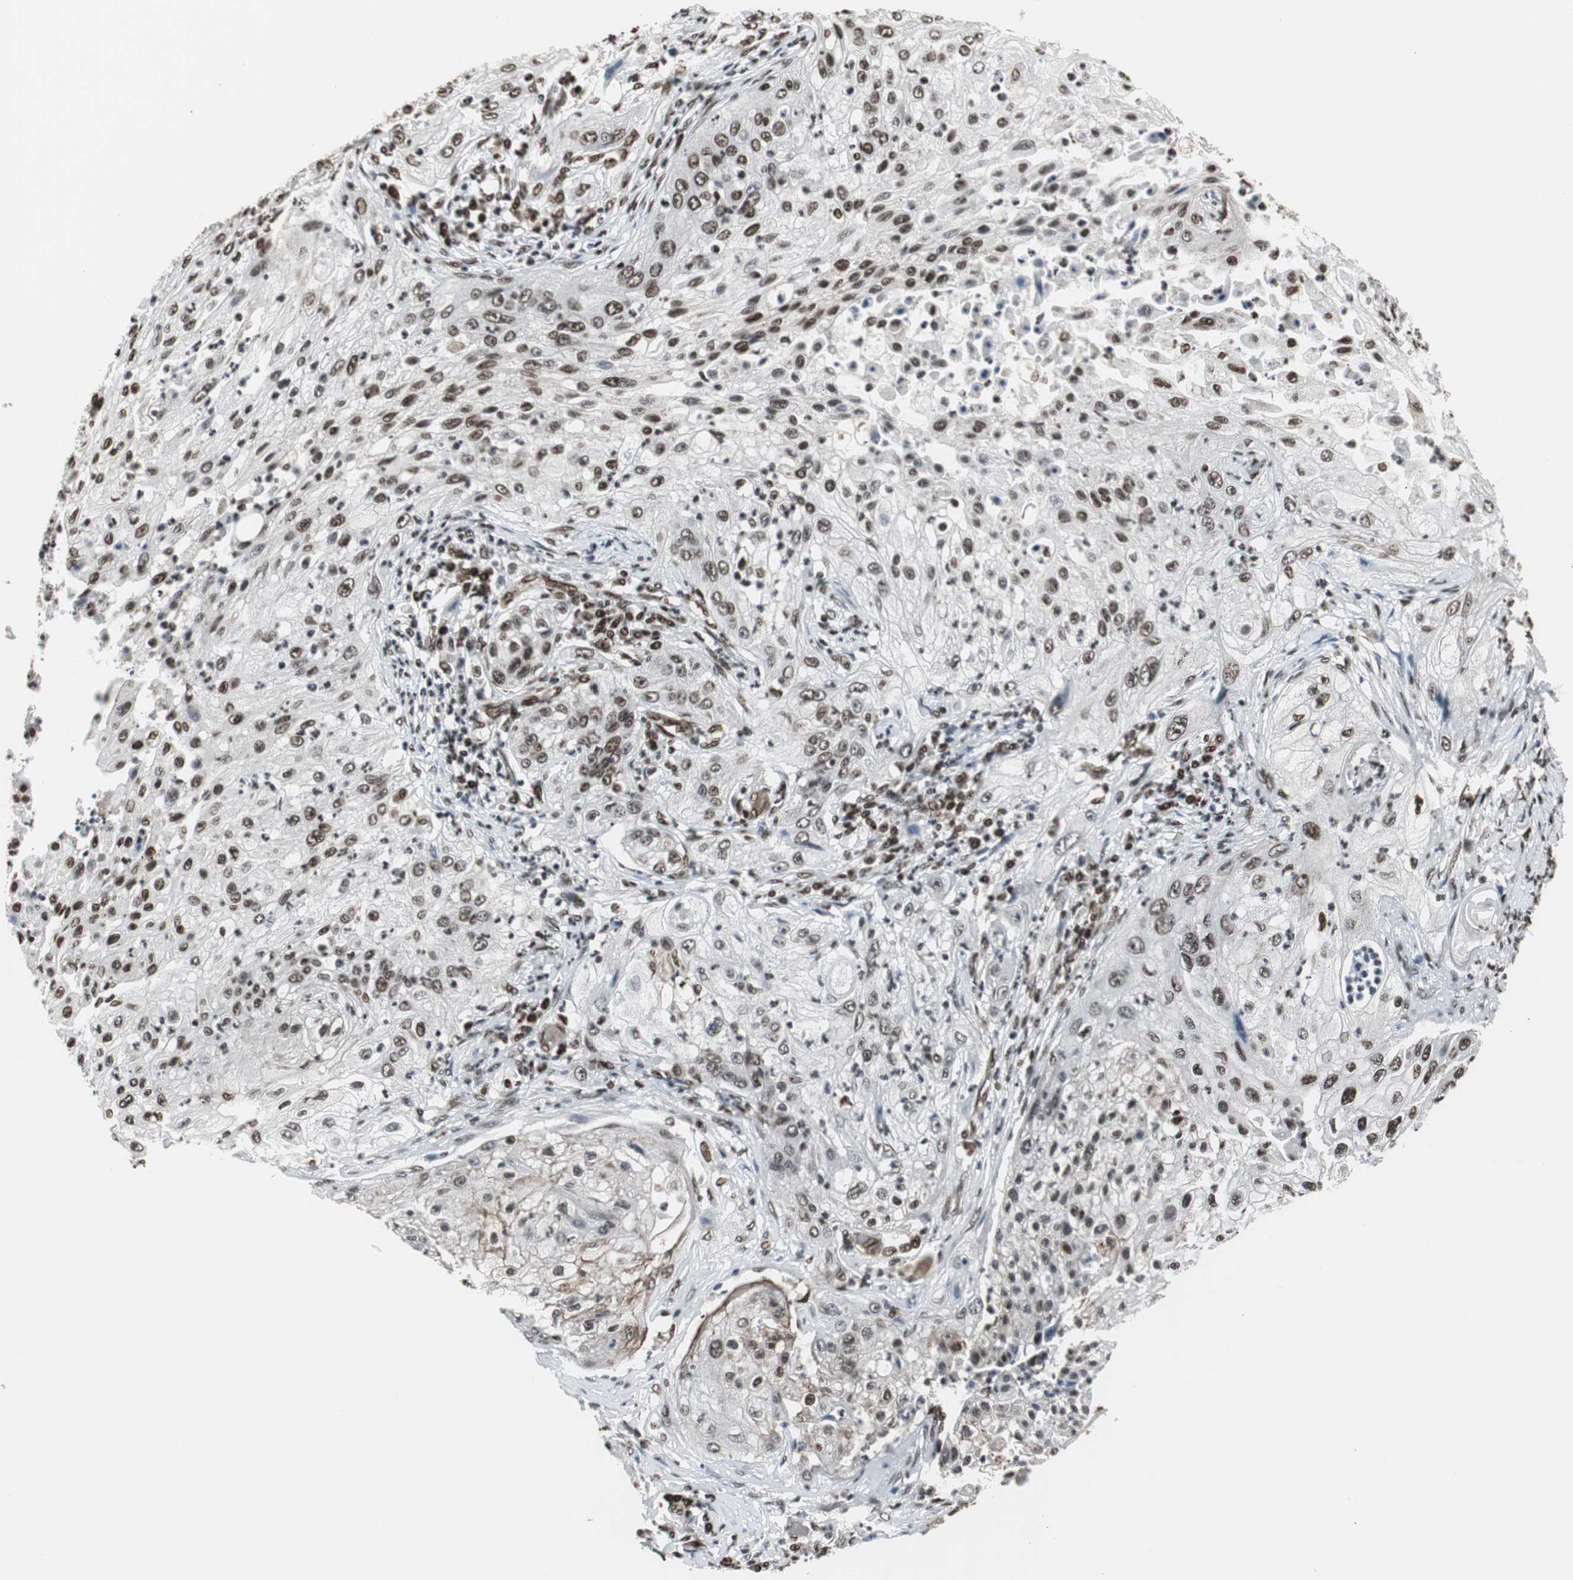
{"staining": {"intensity": "moderate", "quantity": ">75%", "location": "nuclear"}, "tissue": "lung cancer", "cell_type": "Tumor cells", "image_type": "cancer", "snomed": [{"axis": "morphology", "description": "Inflammation, NOS"}, {"axis": "morphology", "description": "Squamous cell carcinoma, NOS"}, {"axis": "topography", "description": "Lymph node"}, {"axis": "topography", "description": "Soft tissue"}, {"axis": "topography", "description": "Lung"}], "caption": "There is medium levels of moderate nuclear positivity in tumor cells of lung cancer (squamous cell carcinoma), as demonstrated by immunohistochemical staining (brown color).", "gene": "PARN", "patient": {"sex": "male", "age": 66}}